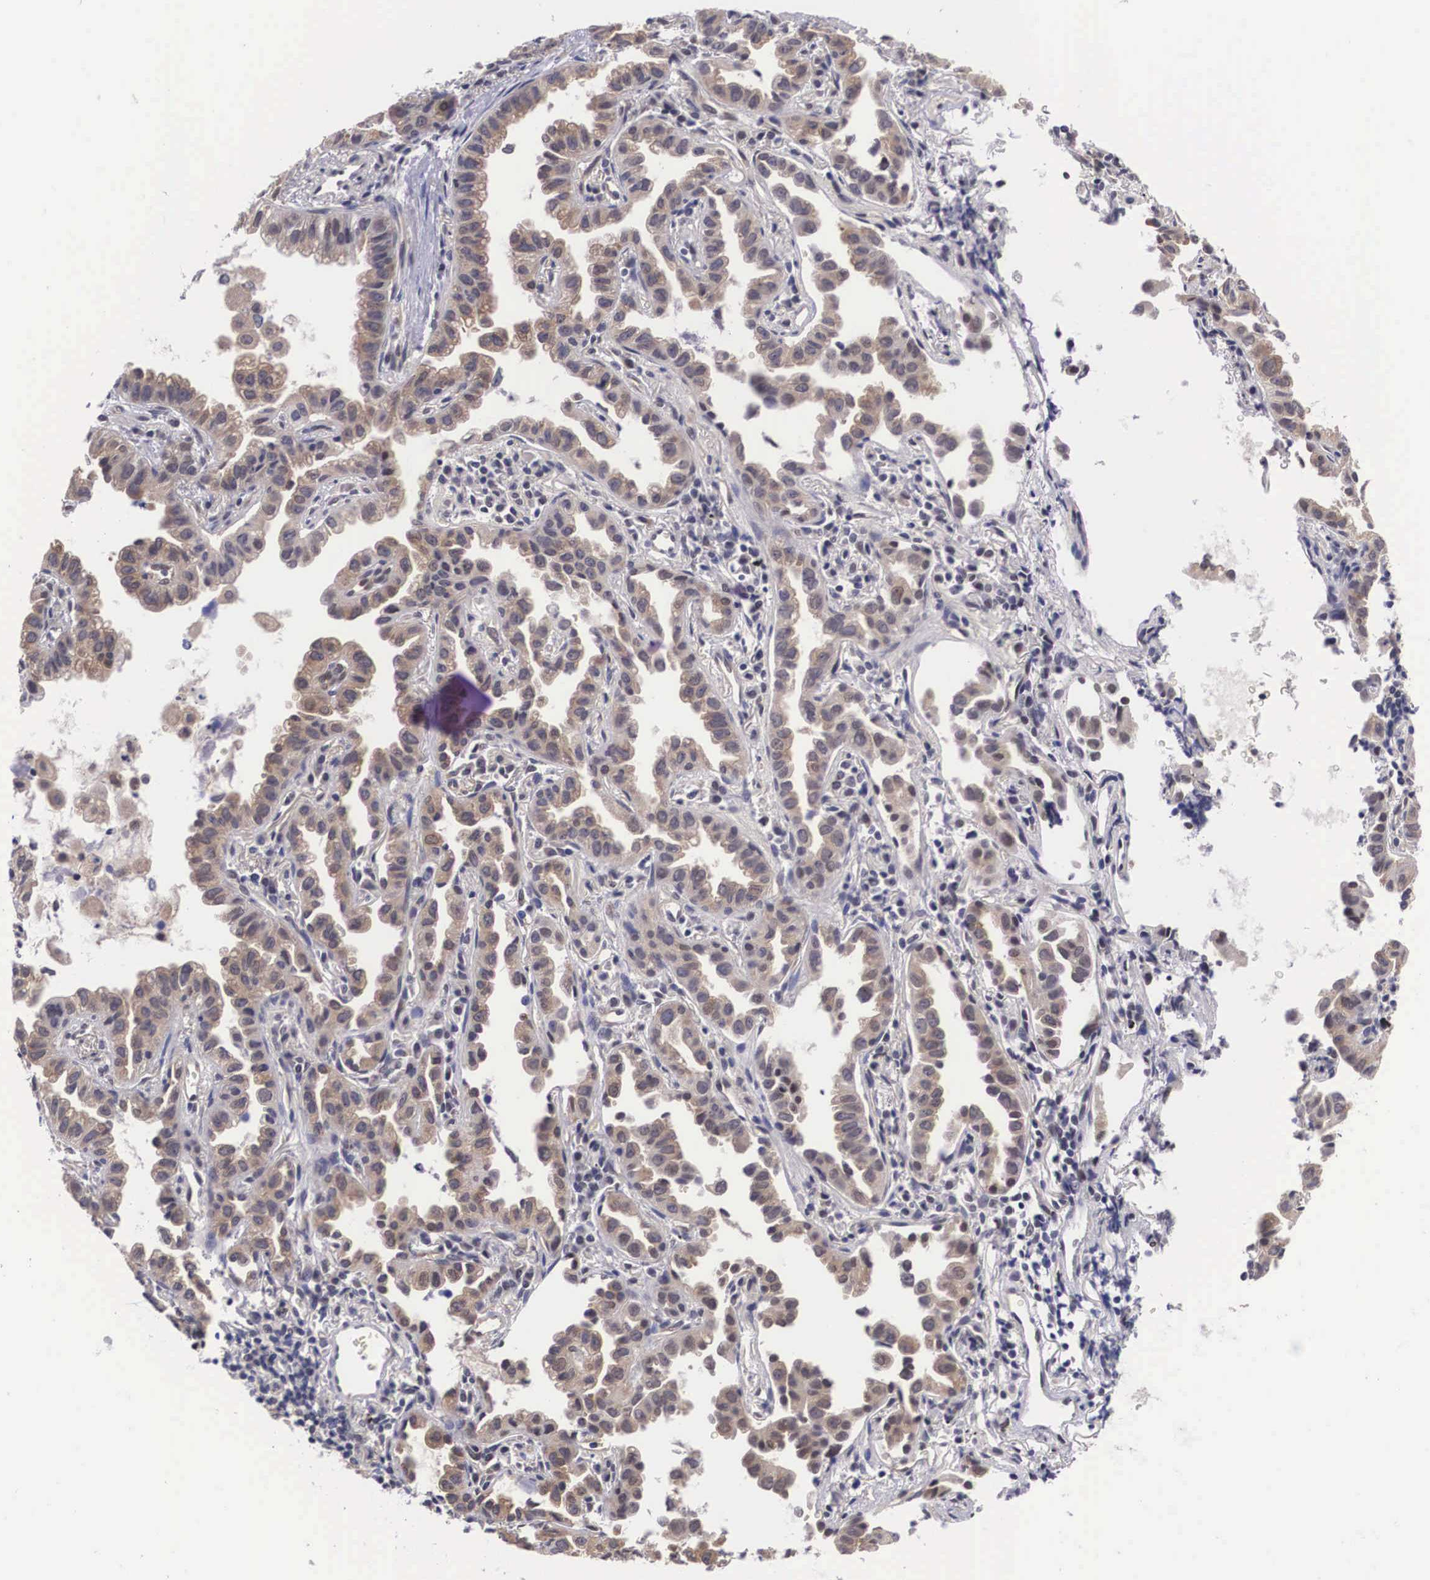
{"staining": {"intensity": "moderate", "quantity": "25%-75%", "location": "cytoplasmic/membranous"}, "tissue": "lung cancer", "cell_type": "Tumor cells", "image_type": "cancer", "snomed": [{"axis": "morphology", "description": "Adenocarcinoma, NOS"}, {"axis": "topography", "description": "Lung"}], "caption": "Lung cancer stained for a protein (brown) shows moderate cytoplasmic/membranous positive expression in approximately 25%-75% of tumor cells.", "gene": "OTX2", "patient": {"sex": "female", "age": 50}}